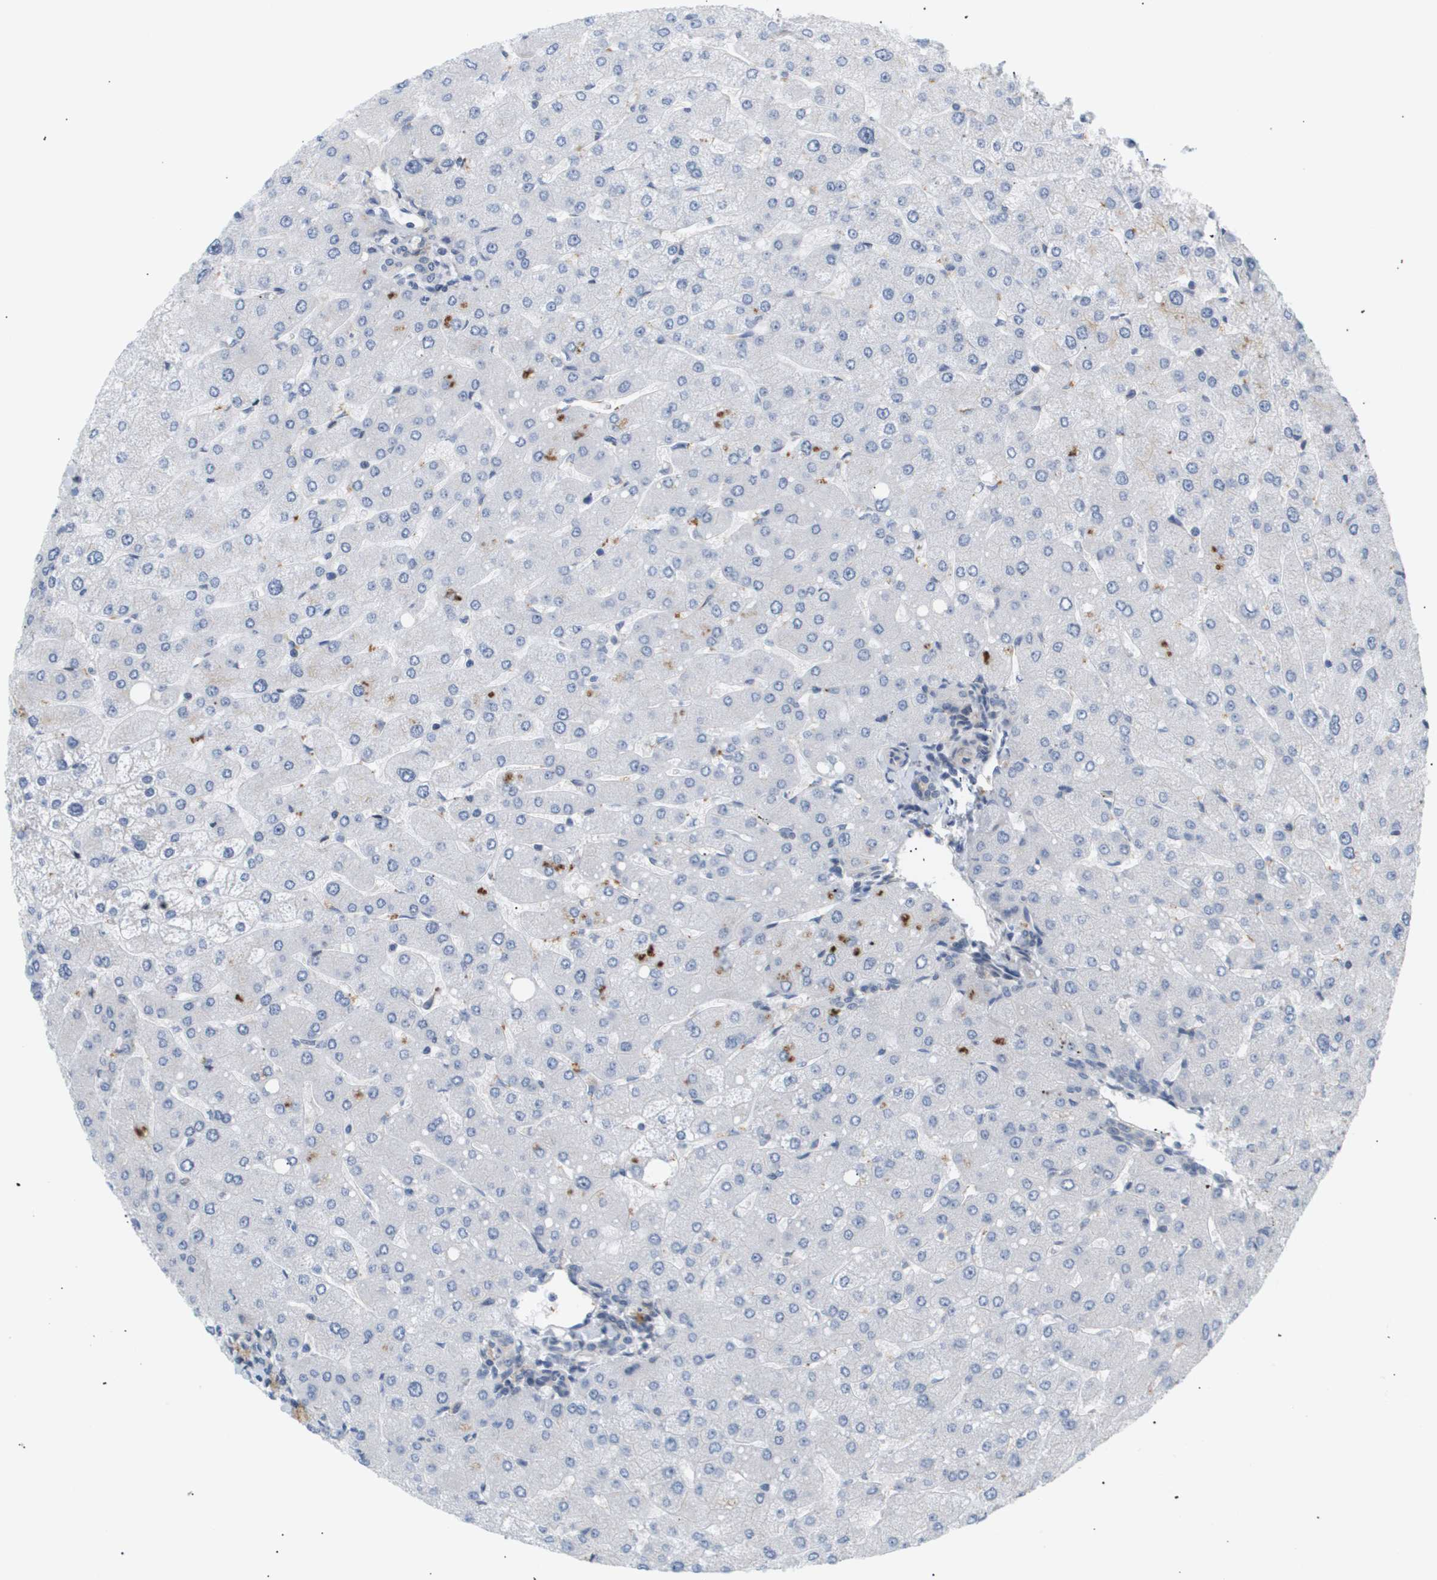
{"staining": {"intensity": "negative", "quantity": "none", "location": "none"}, "tissue": "liver", "cell_type": "Cholangiocytes", "image_type": "normal", "snomed": [{"axis": "morphology", "description": "Normal tissue, NOS"}, {"axis": "topography", "description": "Liver"}], "caption": "Image shows no protein staining in cholangiocytes of normal liver. (DAB (3,3'-diaminobenzidine) IHC, high magnification).", "gene": "CORO2B", "patient": {"sex": "male", "age": 55}}